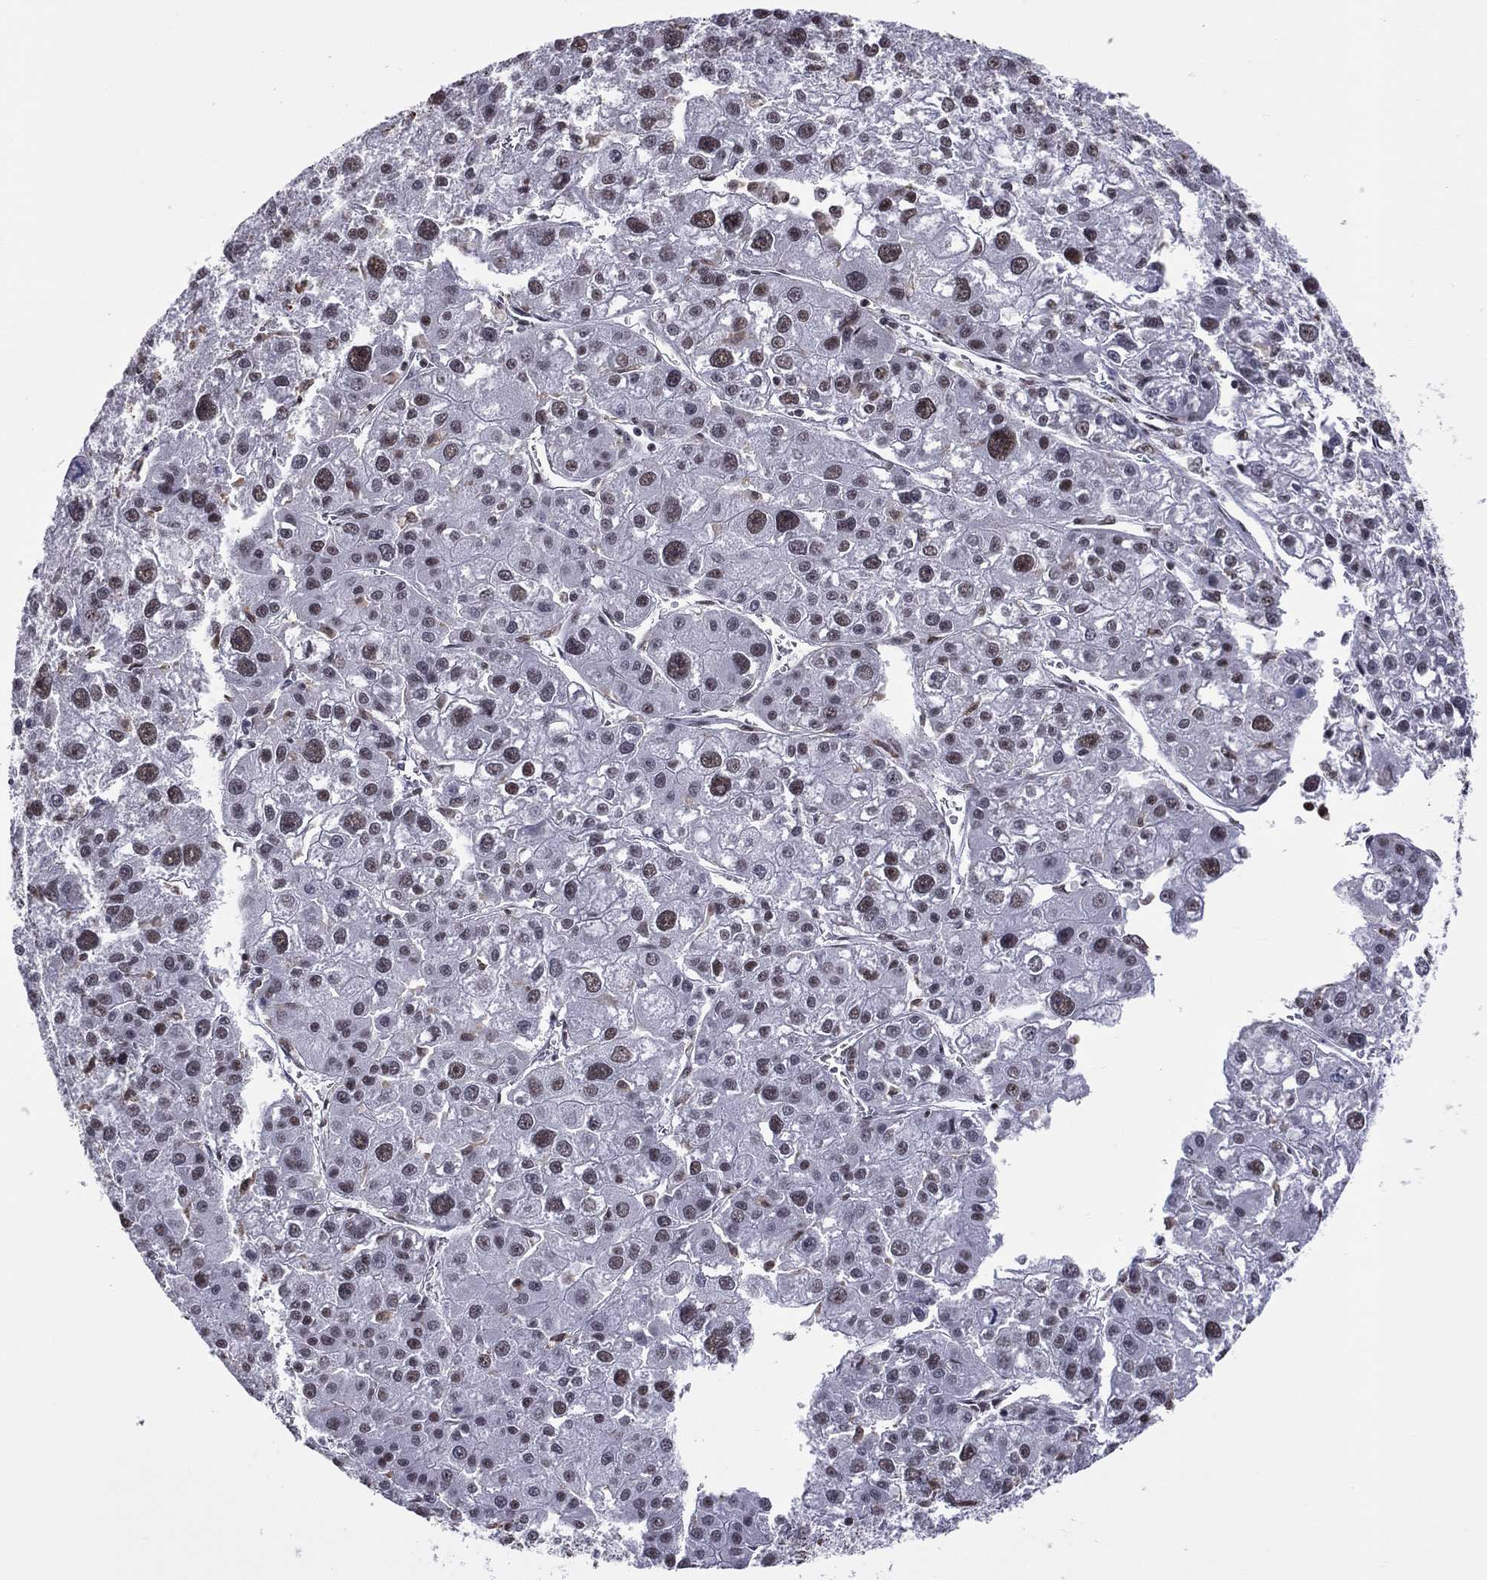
{"staining": {"intensity": "weak", "quantity": "<25%", "location": "nuclear"}, "tissue": "liver cancer", "cell_type": "Tumor cells", "image_type": "cancer", "snomed": [{"axis": "morphology", "description": "Carcinoma, Hepatocellular, NOS"}, {"axis": "topography", "description": "Liver"}], "caption": "An IHC histopathology image of liver cancer (hepatocellular carcinoma) is shown. There is no staining in tumor cells of liver cancer (hepatocellular carcinoma). Brightfield microscopy of immunohistochemistry stained with DAB (brown) and hematoxylin (blue), captured at high magnification.", "gene": "ZNF7", "patient": {"sex": "male", "age": 73}}